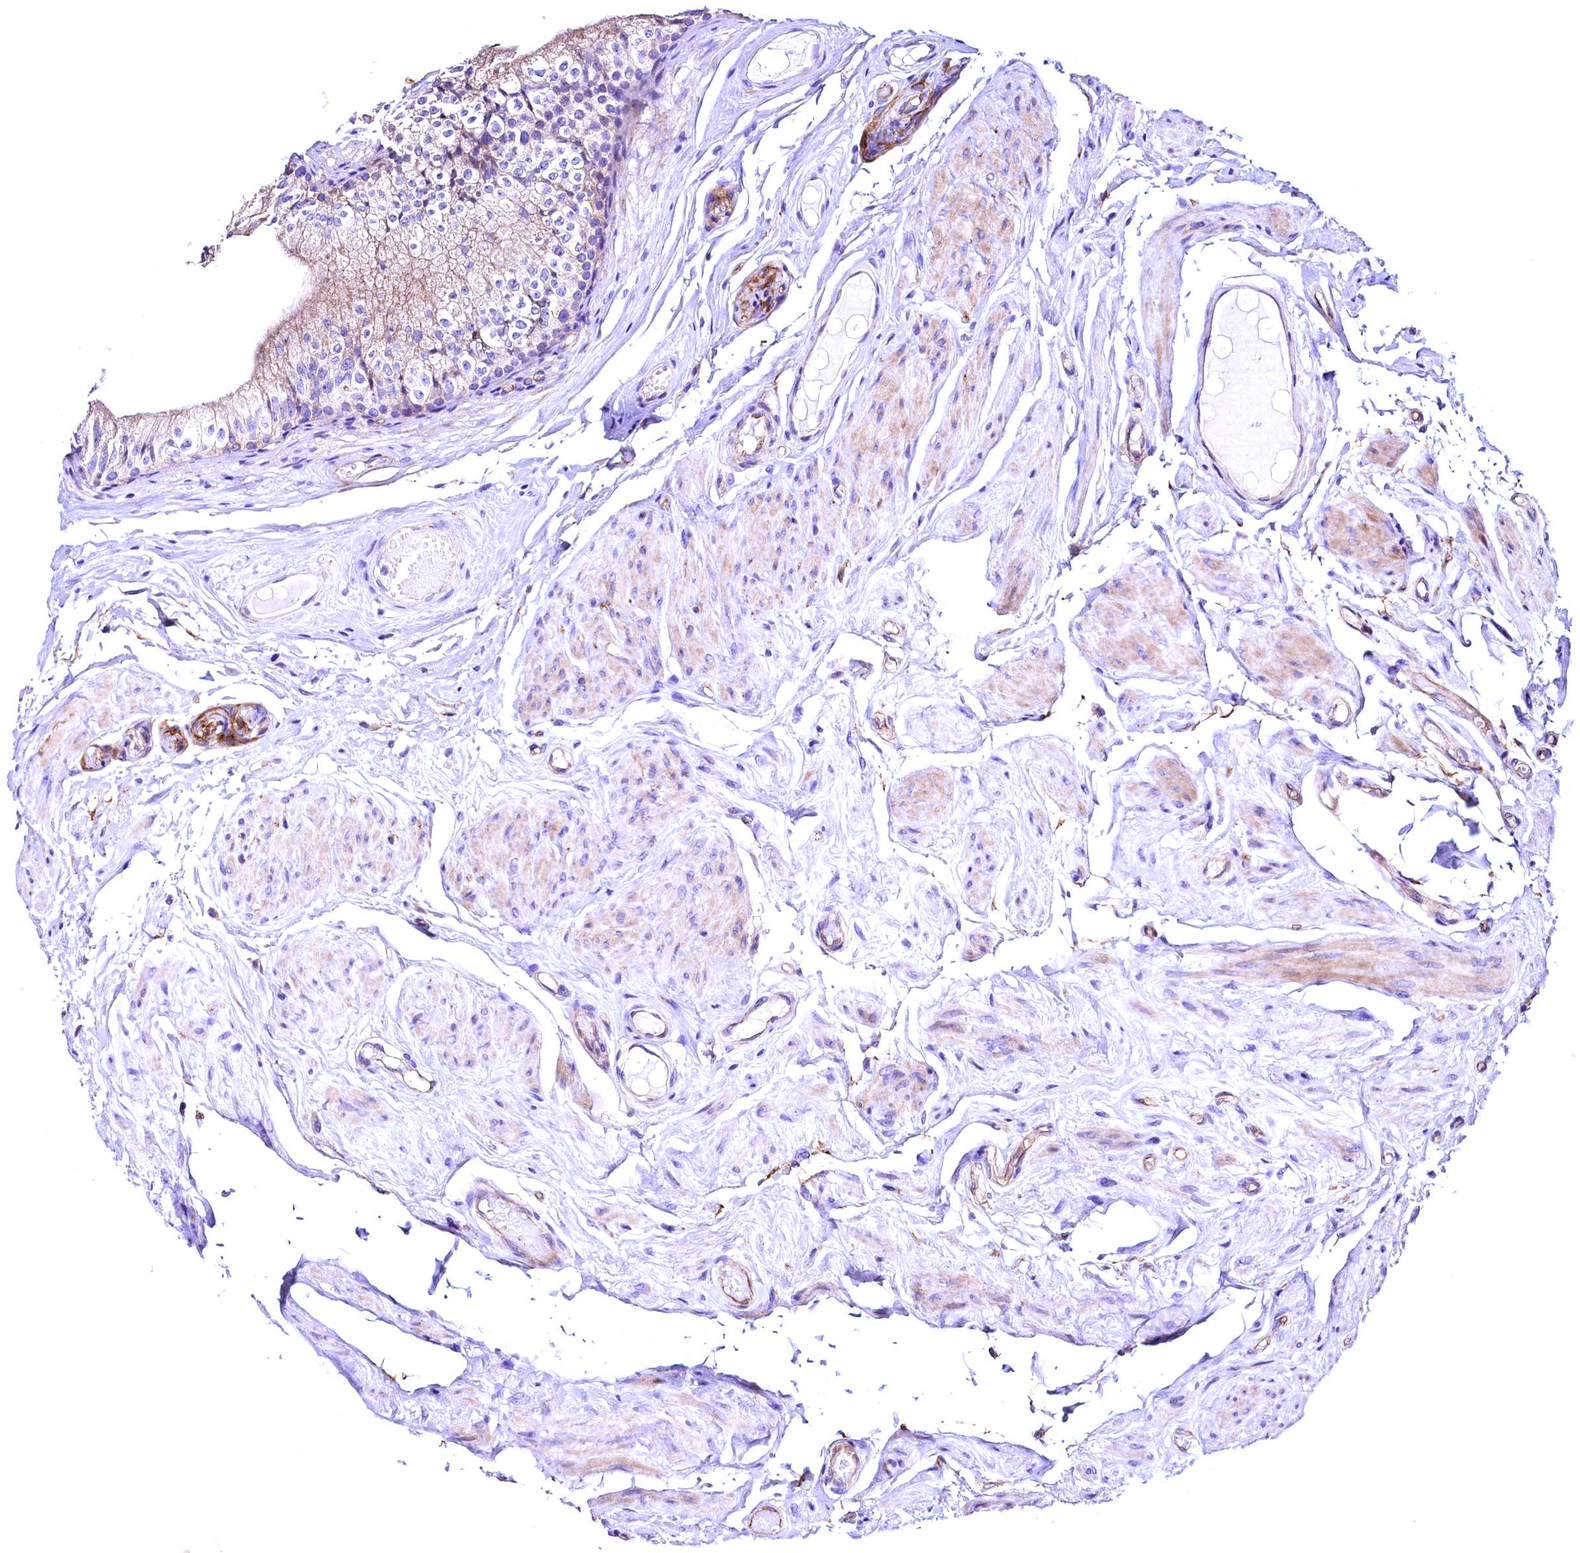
{"staining": {"intensity": "weak", "quantity": "<25%", "location": "cytoplasmic/membranous"}, "tissue": "epididymis", "cell_type": "Glandular cells", "image_type": "normal", "snomed": [{"axis": "morphology", "description": "Normal tissue, NOS"}, {"axis": "topography", "description": "Epididymis"}], "caption": "The photomicrograph demonstrates no staining of glandular cells in unremarkable epididymis.", "gene": "SLF1", "patient": {"sex": "male", "age": 79}}